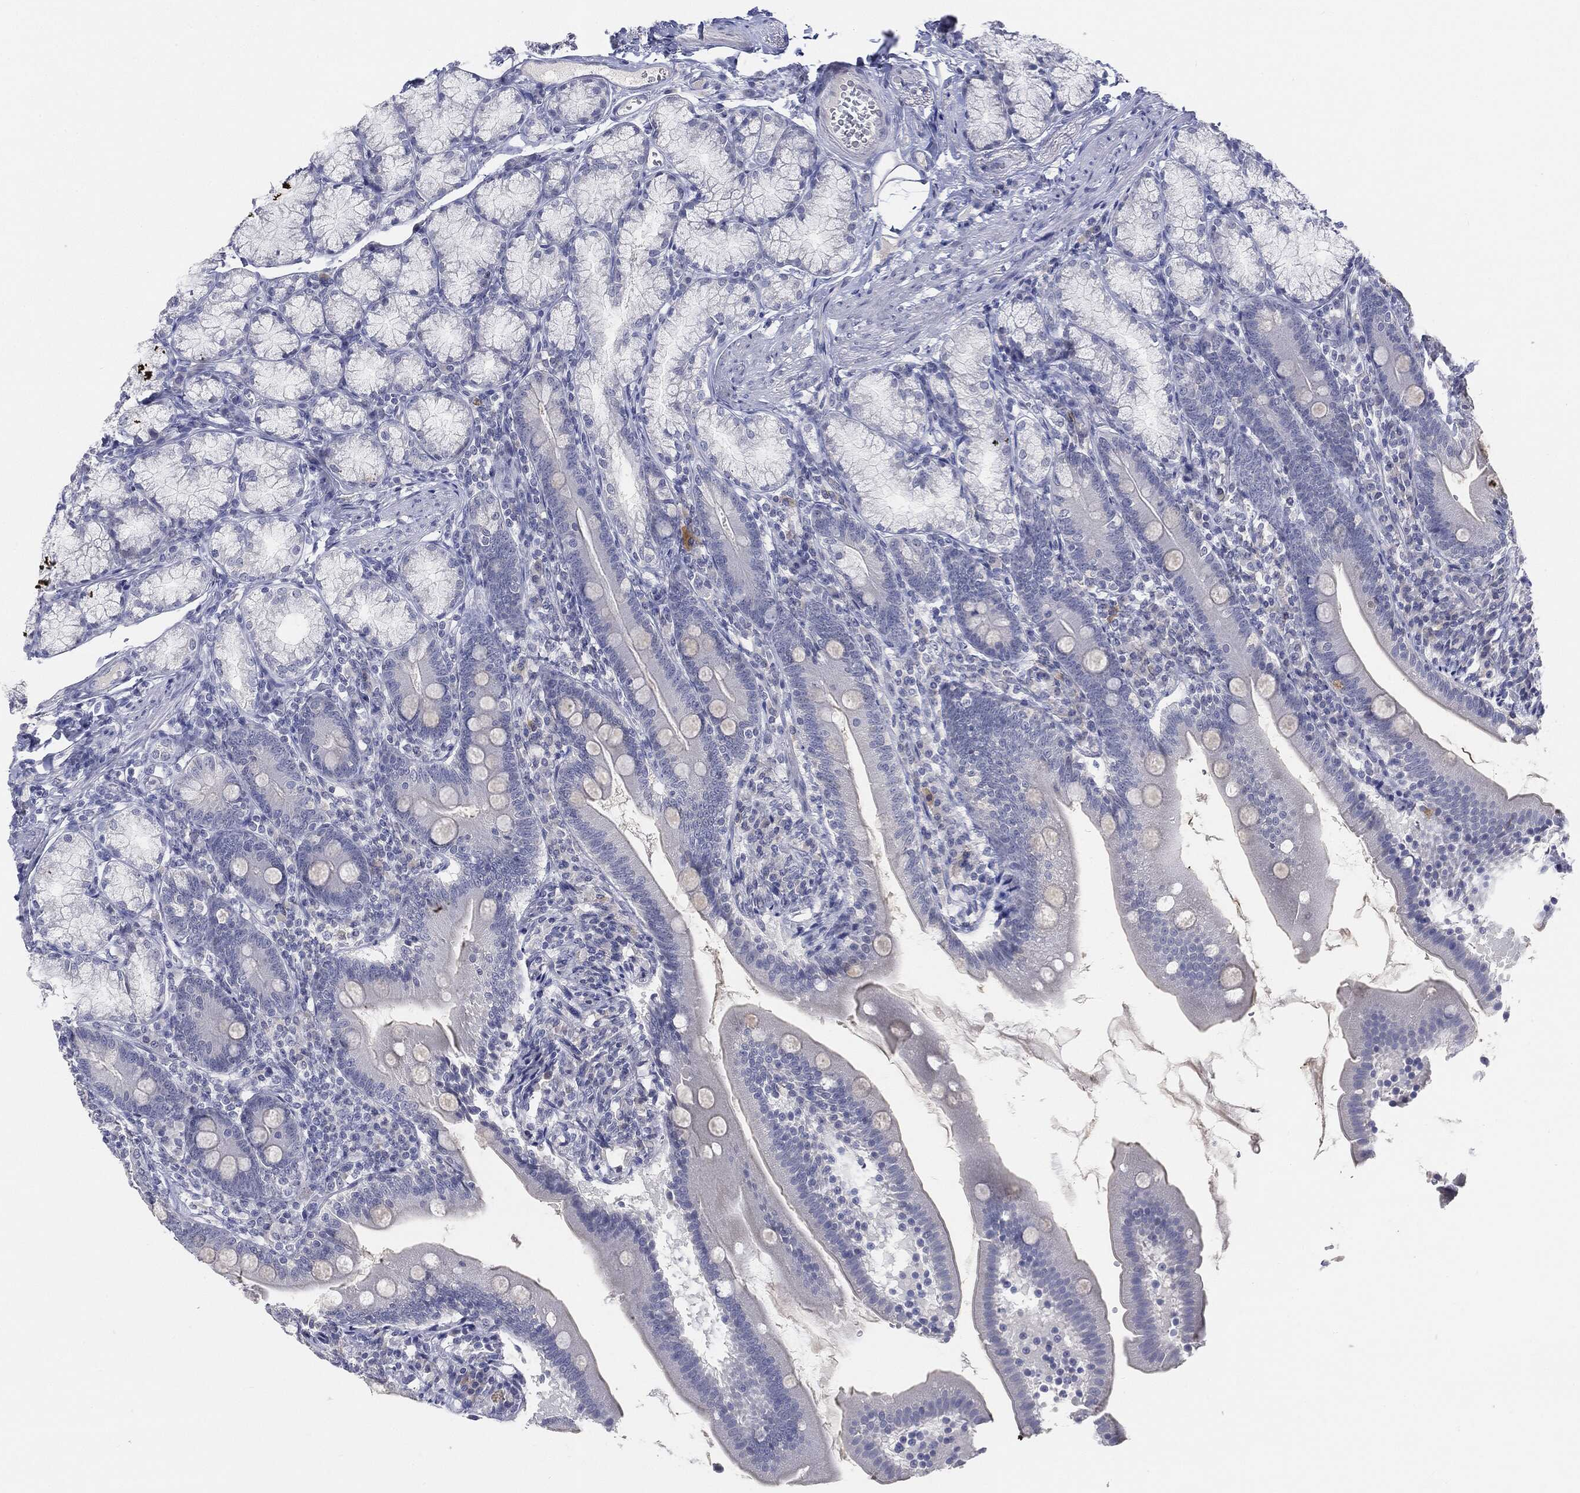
{"staining": {"intensity": "negative", "quantity": "none", "location": "none"}, "tissue": "duodenum", "cell_type": "Glandular cells", "image_type": "normal", "snomed": [{"axis": "morphology", "description": "Normal tissue, NOS"}, {"axis": "topography", "description": "Duodenum"}], "caption": "This is an immunohistochemistry micrograph of unremarkable duodenum. There is no positivity in glandular cells.", "gene": "CGB1", "patient": {"sex": "female", "age": 67}}